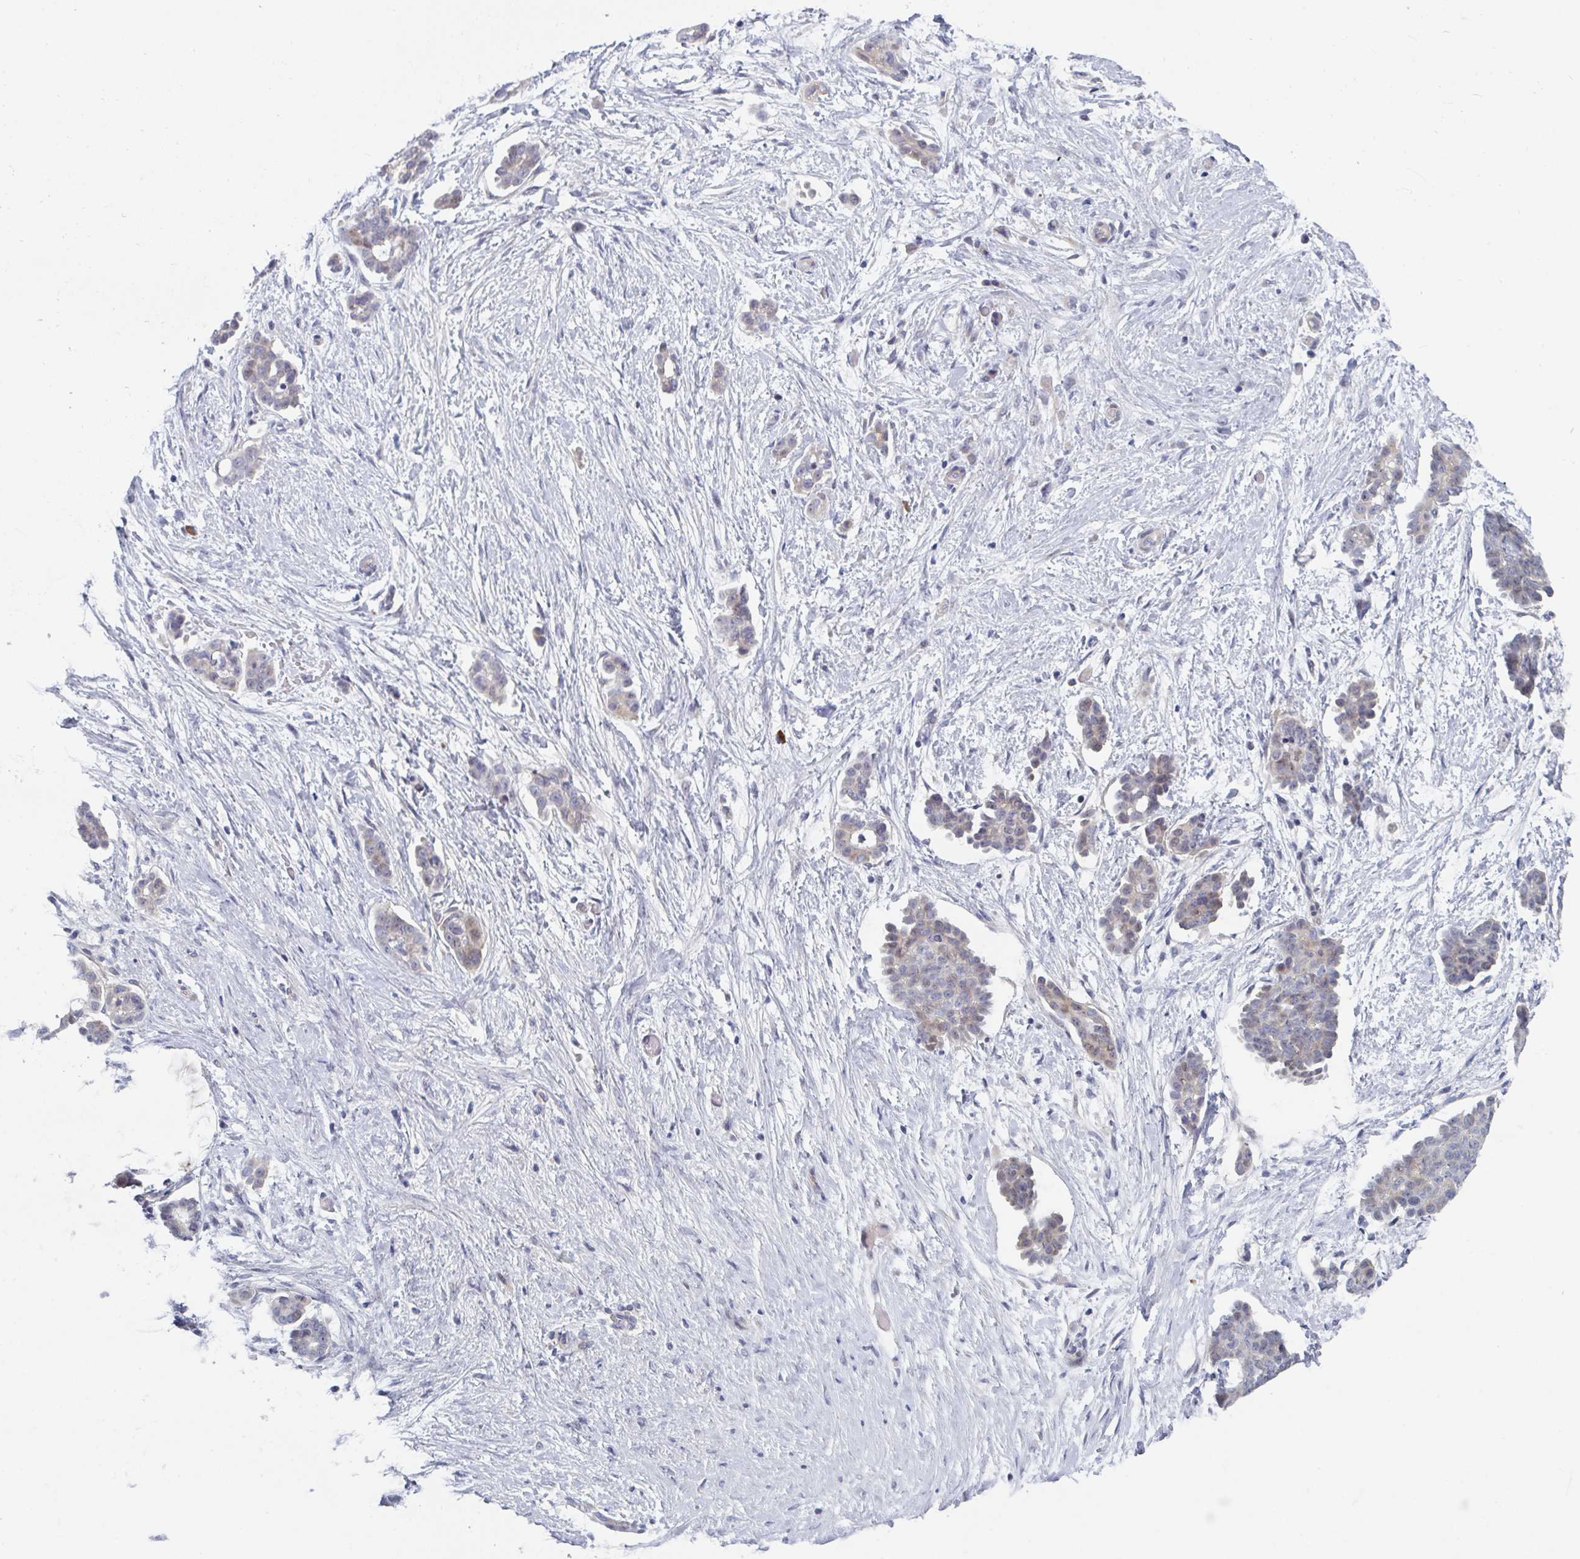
{"staining": {"intensity": "weak", "quantity": "25%-75%", "location": "nuclear"}, "tissue": "ovarian cancer", "cell_type": "Tumor cells", "image_type": "cancer", "snomed": [{"axis": "morphology", "description": "Cystadenocarcinoma, serous, NOS"}, {"axis": "topography", "description": "Ovary"}], "caption": "The micrograph reveals immunohistochemical staining of ovarian serous cystadenocarcinoma. There is weak nuclear positivity is present in about 25%-75% of tumor cells.", "gene": "CENPT", "patient": {"sex": "female", "age": 50}}